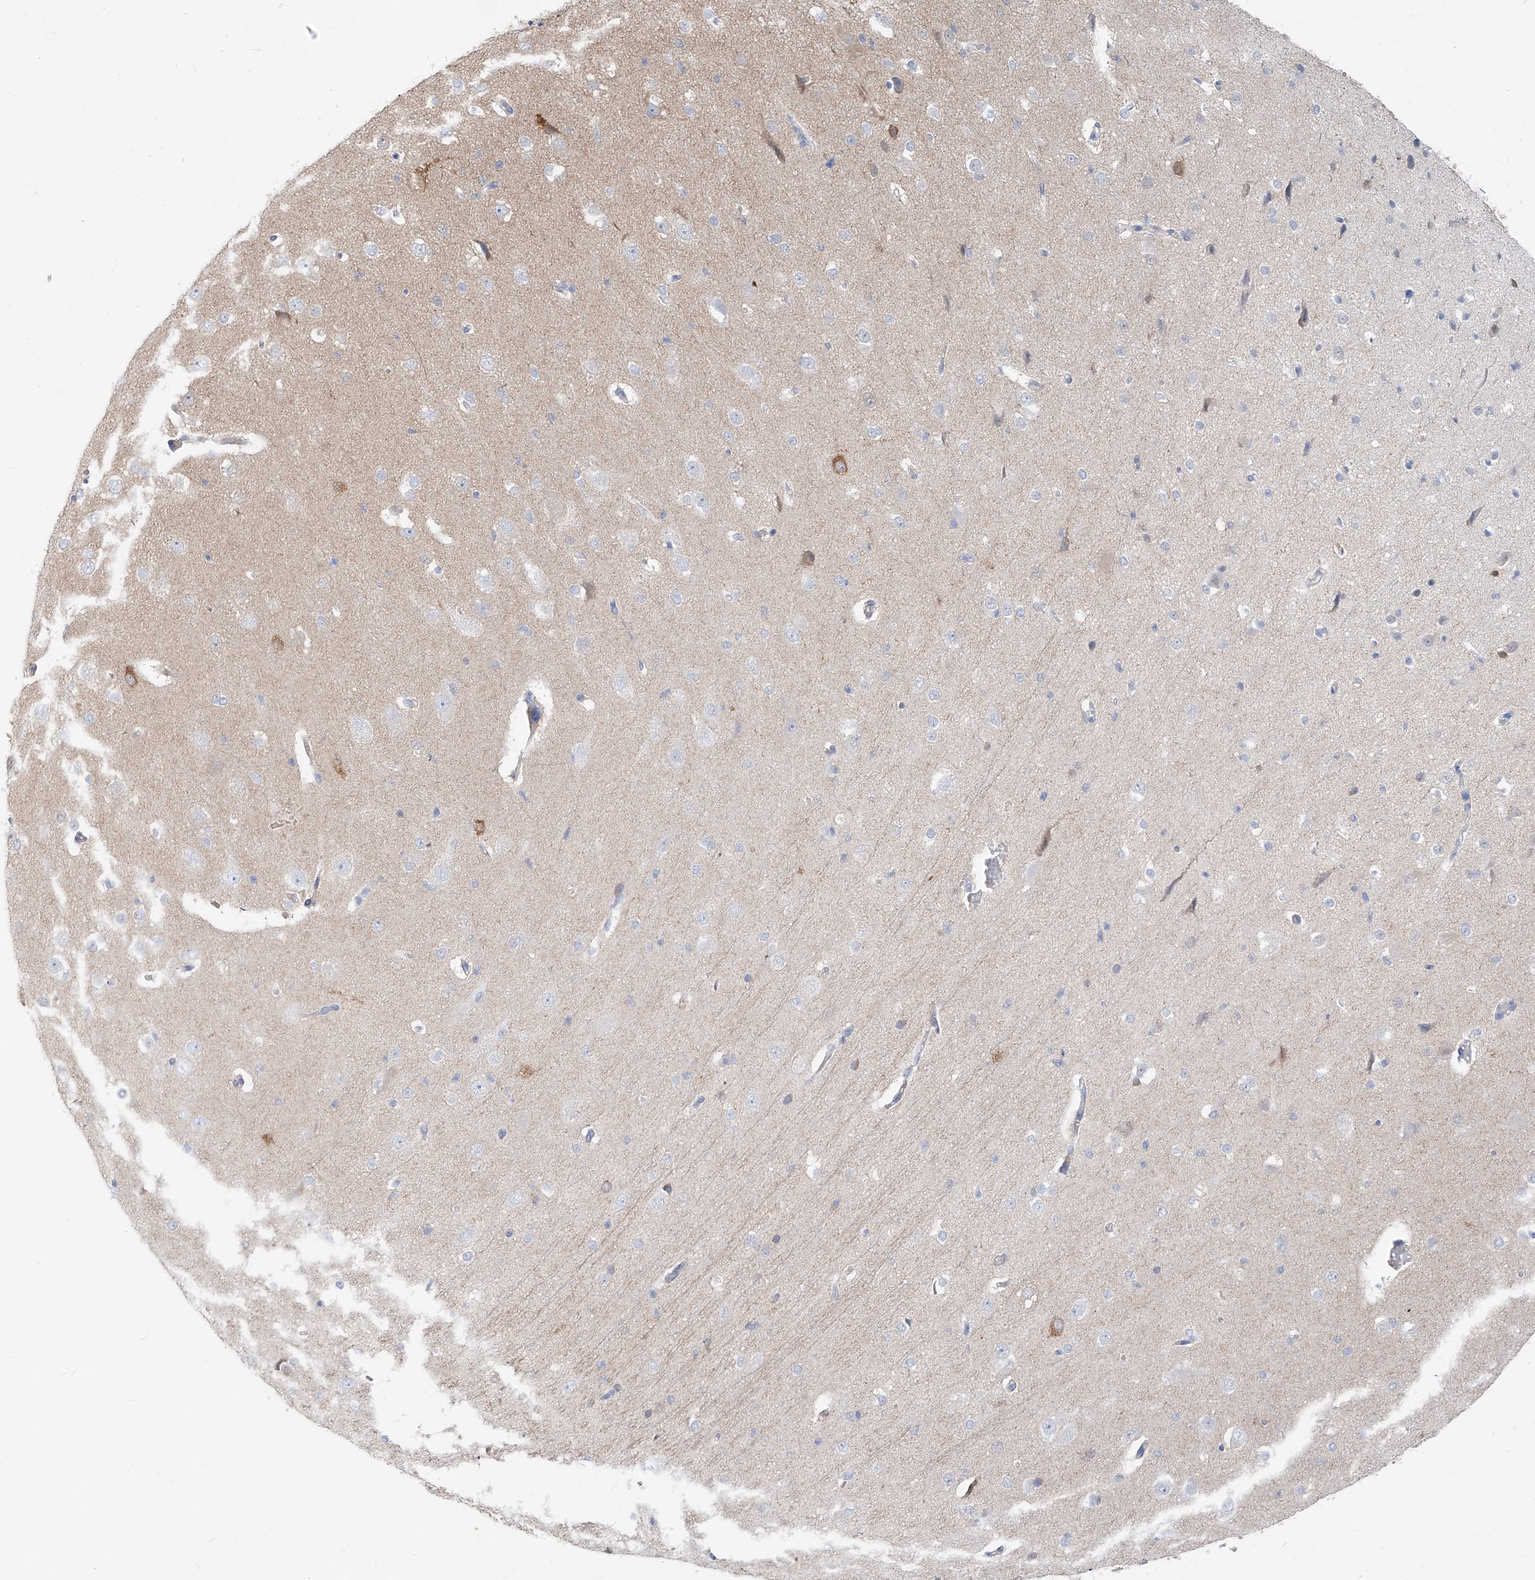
{"staining": {"intensity": "negative", "quantity": "none", "location": "none"}, "tissue": "cerebral cortex", "cell_type": "Endothelial cells", "image_type": "normal", "snomed": [{"axis": "morphology", "description": "Normal tissue, NOS"}, {"axis": "morphology", "description": "Developmental malformation"}, {"axis": "topography", "description": "Cerebral cortex"}], "caption": "This photomicrograph is of benign cerebral cortex stained with immunohistochemistry (IHC) to label a protein in brown with the nuclei are counter-stained blue. There is no positivity in endothelial cells. (Brightfield microscopy of DAB IHC at high magnification).", "gene": "UFL1", "patient": {"sex": "female", "age": 30}}